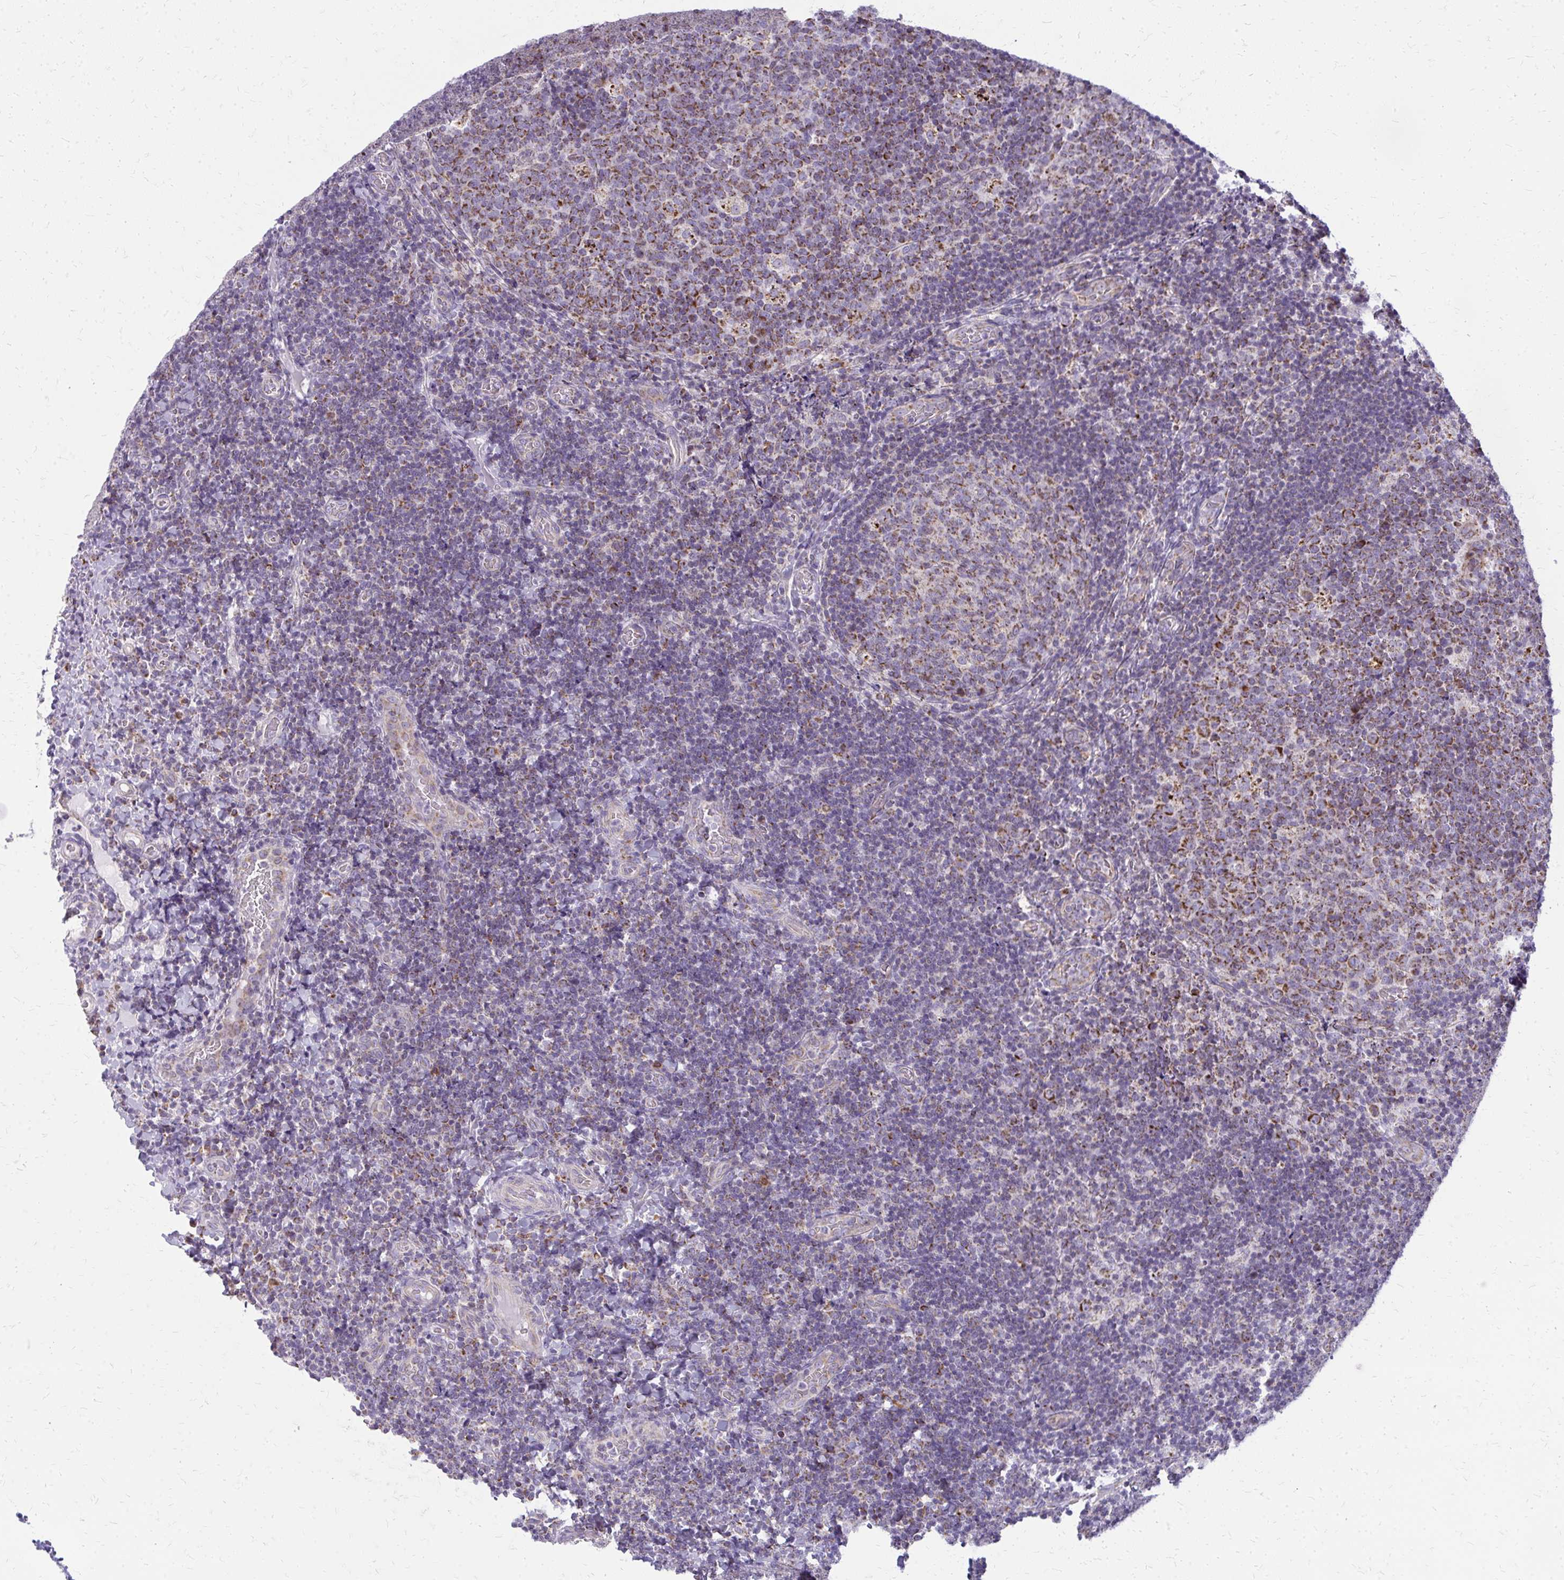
{"staining": {"intensity": "moderate", "quantity": "25%-75%", "location": "cytoplasmic/membranous"}, "tissue": "tonsil", "cell_type": "Germinal center cells", "image_type": "normal", "snomed": [{"axis": "morphology", "description": "Normal tissue, NOS"}, {"axis": "topography", "description": "Tonsil"}], "caption": "Protein expression by immunohistochemistry (IHC) exhibits moderate cytoplasmic/membranous staining in approximately 25%-75% of germinal center cells in unremarkable tonsil. (brown staining indicates protein expression, while blue staining denotes nuclei).", "gene": "IFIT1", "patient": {"sex": "male", "age": 17}}